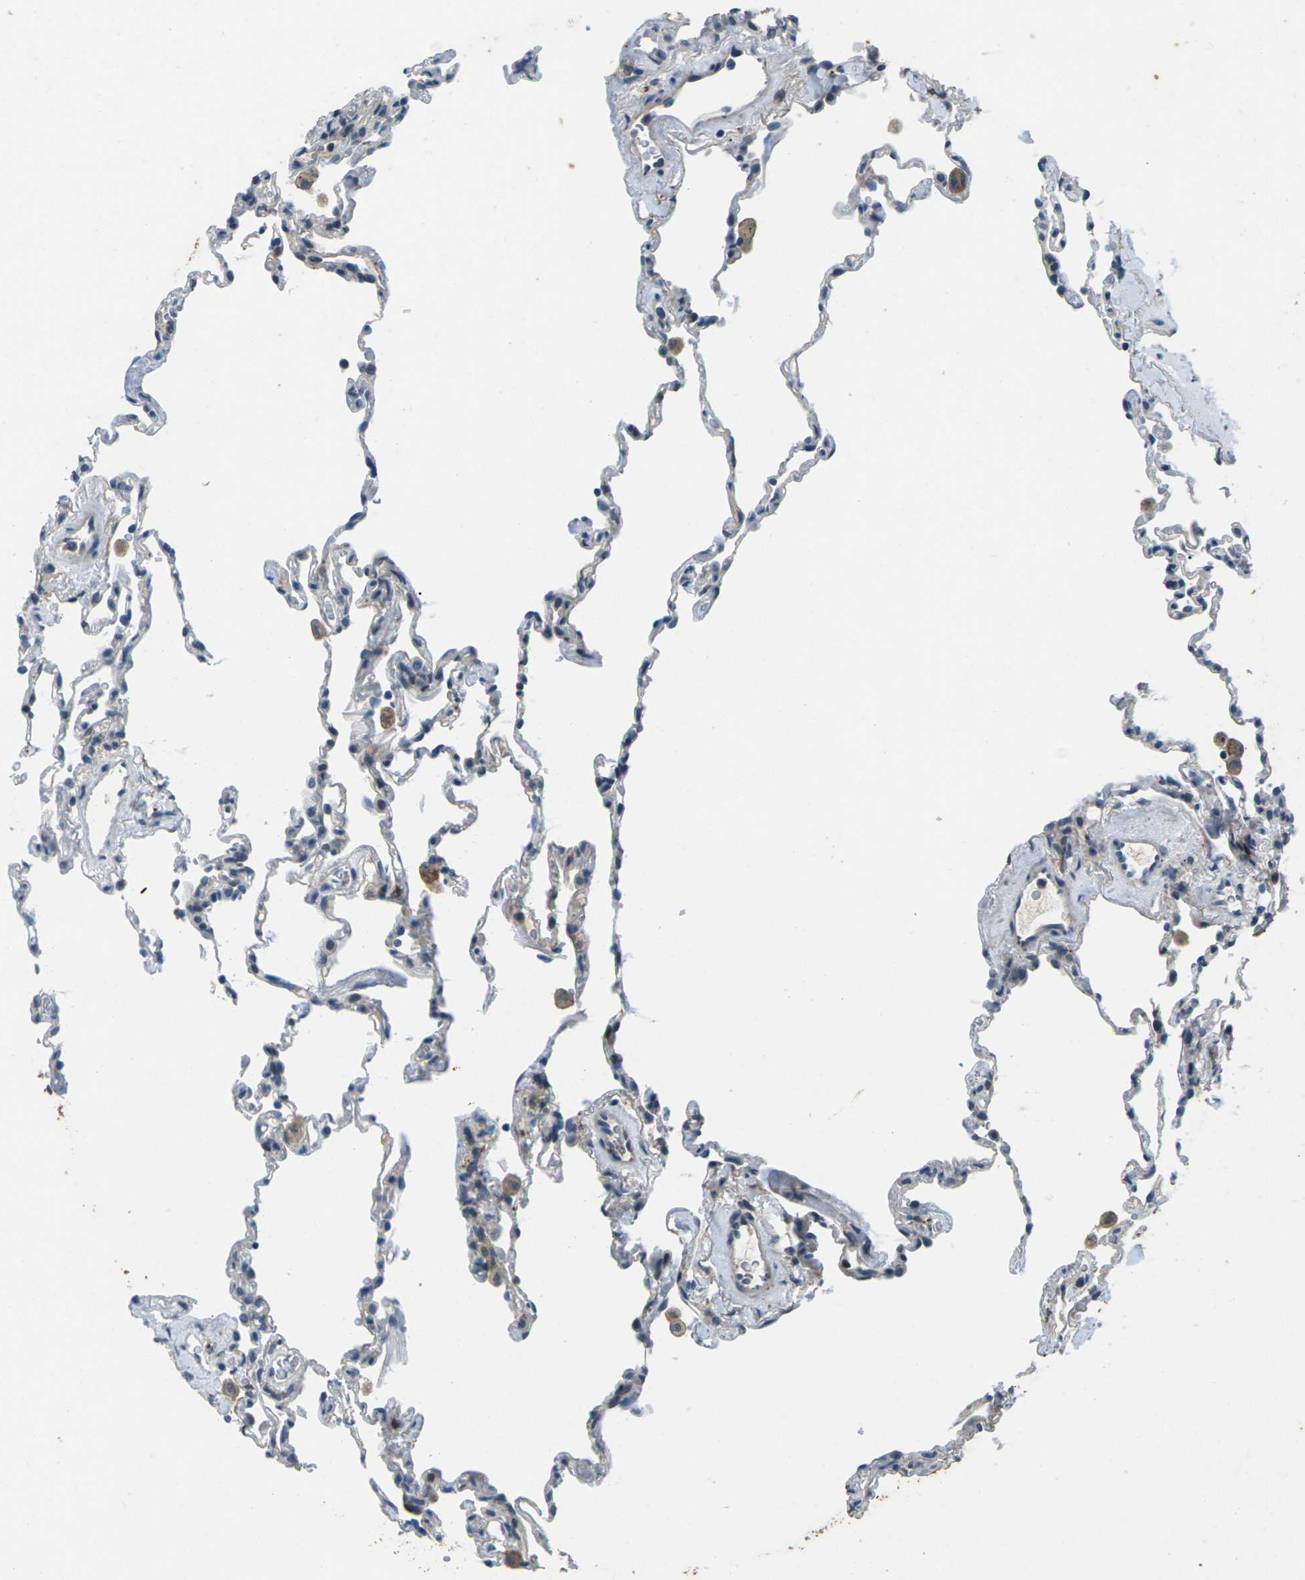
{"staining": {"intensity": "negative", "quantity": "none", "location": "none"}, "tissue": "lung", "cell_type": "Alveolar cells", "image_type": "normal", "snomed": [{"axis": "morphology", "description": "Normal tissue, NOS"}, {"axis": "topography", "description": "Lung"}], "caption": "Immunohistochemistry of benign human lung reveals no positivity in alveolar cells.", "gene": "SIGLEC14", "patient": {"sex": "male", "age": 59}}